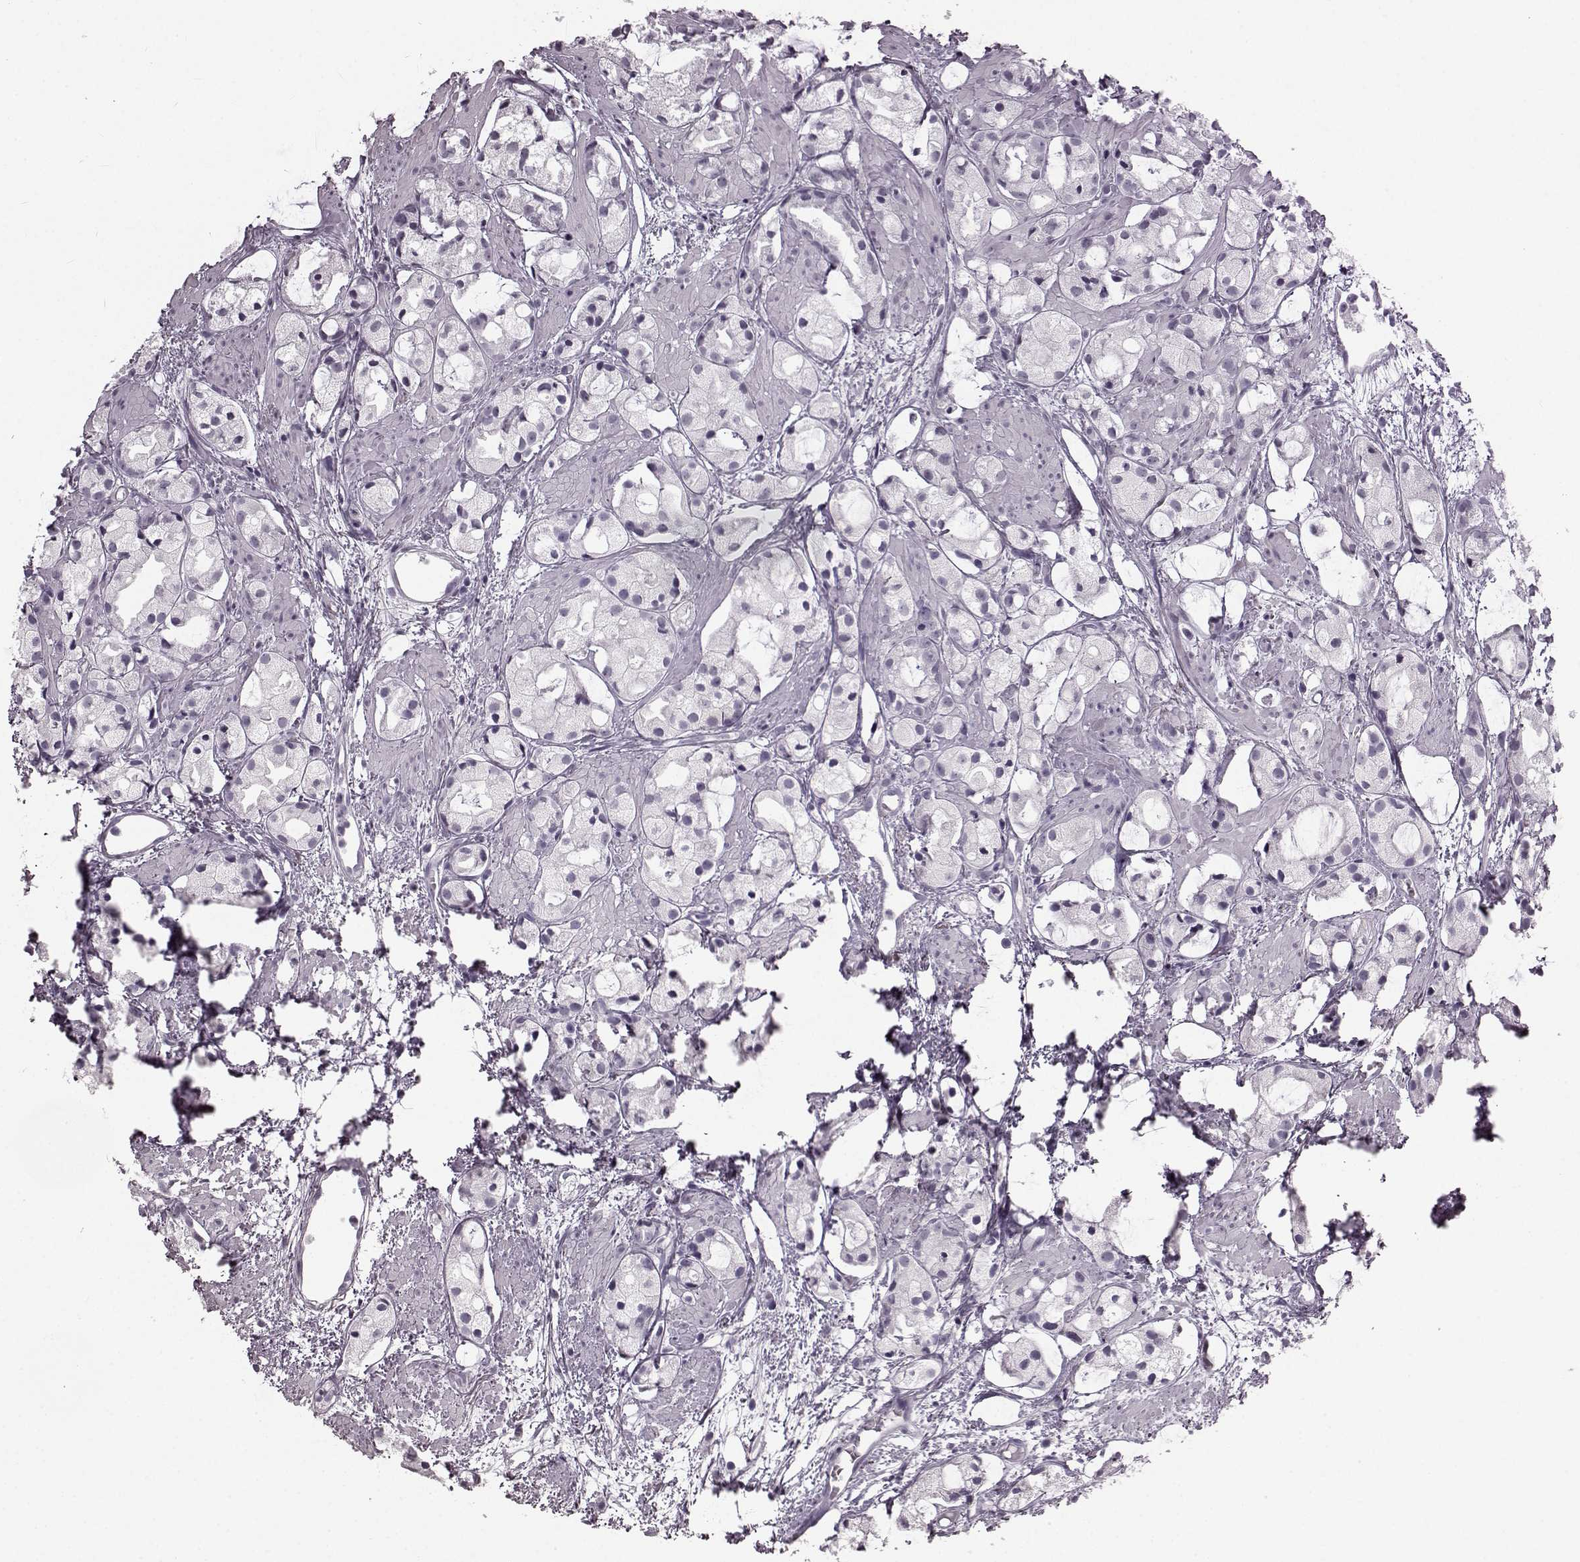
{"staining": {"intensity": "negative", "quantity": "none", "location": "none"}, "tissue": "prostate cancer", "cell_type": "Tumor cells", "image_type": "cancer", "snomed": [{"axis": "morphology", "description": "Adenocarcinoma, High grade"}, {"axis": "topography", "description": "Prostate"}], "caption": "Immunohistochemical staining of human prostate high-grade adenocarcinoma shows no significant positivity in tumor cells.", "gene": "AIPL1", "patient": {"sex": "male", "age": 85}}